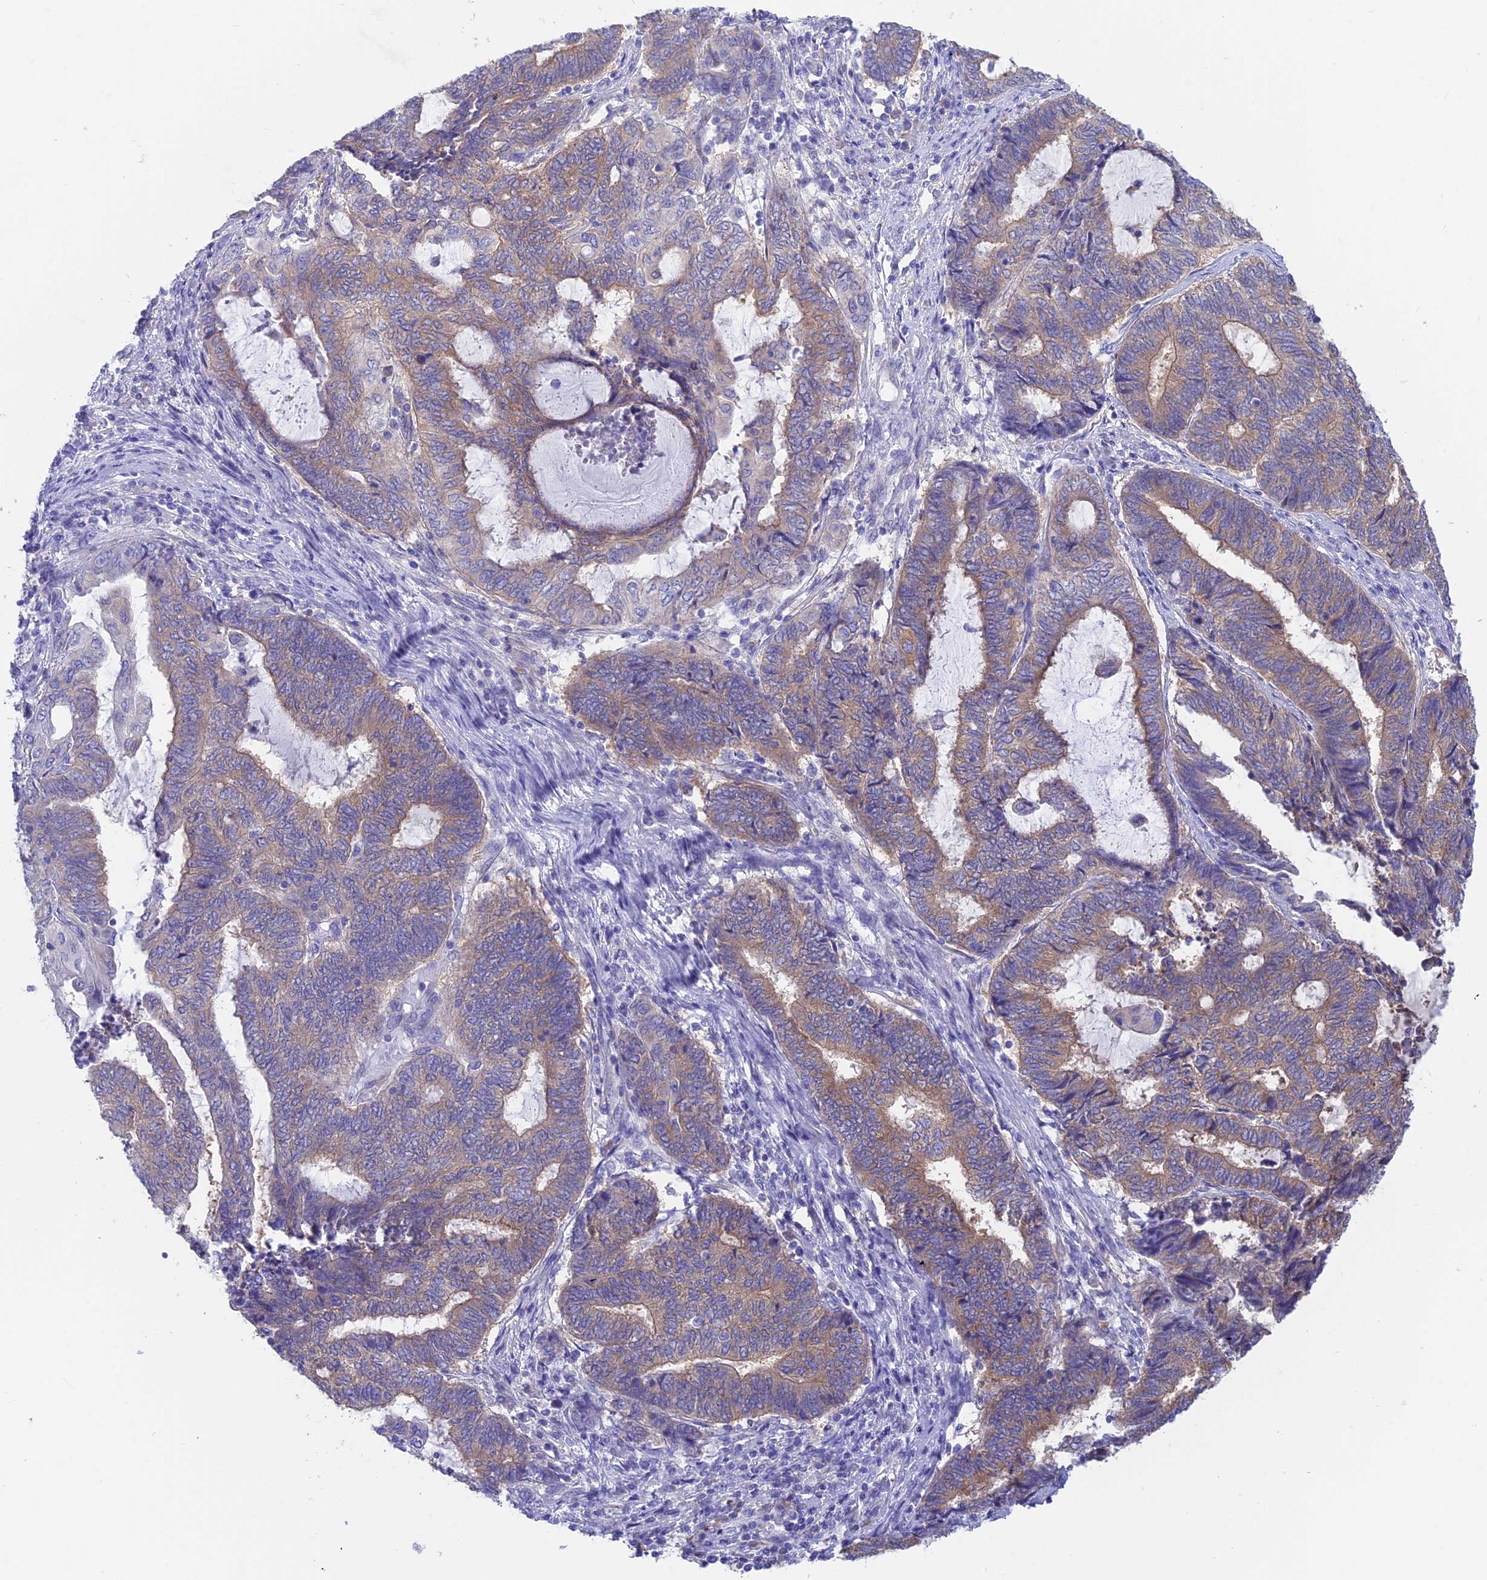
{"staining": {"intensity": "weak", "quantity": "25%-75%", "location": "cytoplasmic/membranous"}, "tissue": "endometrial cancer", "cell_type": "Tumor cells", "image_type": "cancer", "snomed": [{"axis": "morphology", "description": "Adenocarcinoma, NOS"}, {"axis": "topography", "description": "Uterus"}, {"axis": "topography", "description": "Endometrium"}], "caption": "Weak cytoplasmic/membranous positivity for a protein is present in approximately 25%-75% of tumor cells of endometrial cancer (adenocarcinoma) using IHC.", "gene": "LZTFL1", "patient": {"sex": "female", "age": 70}}